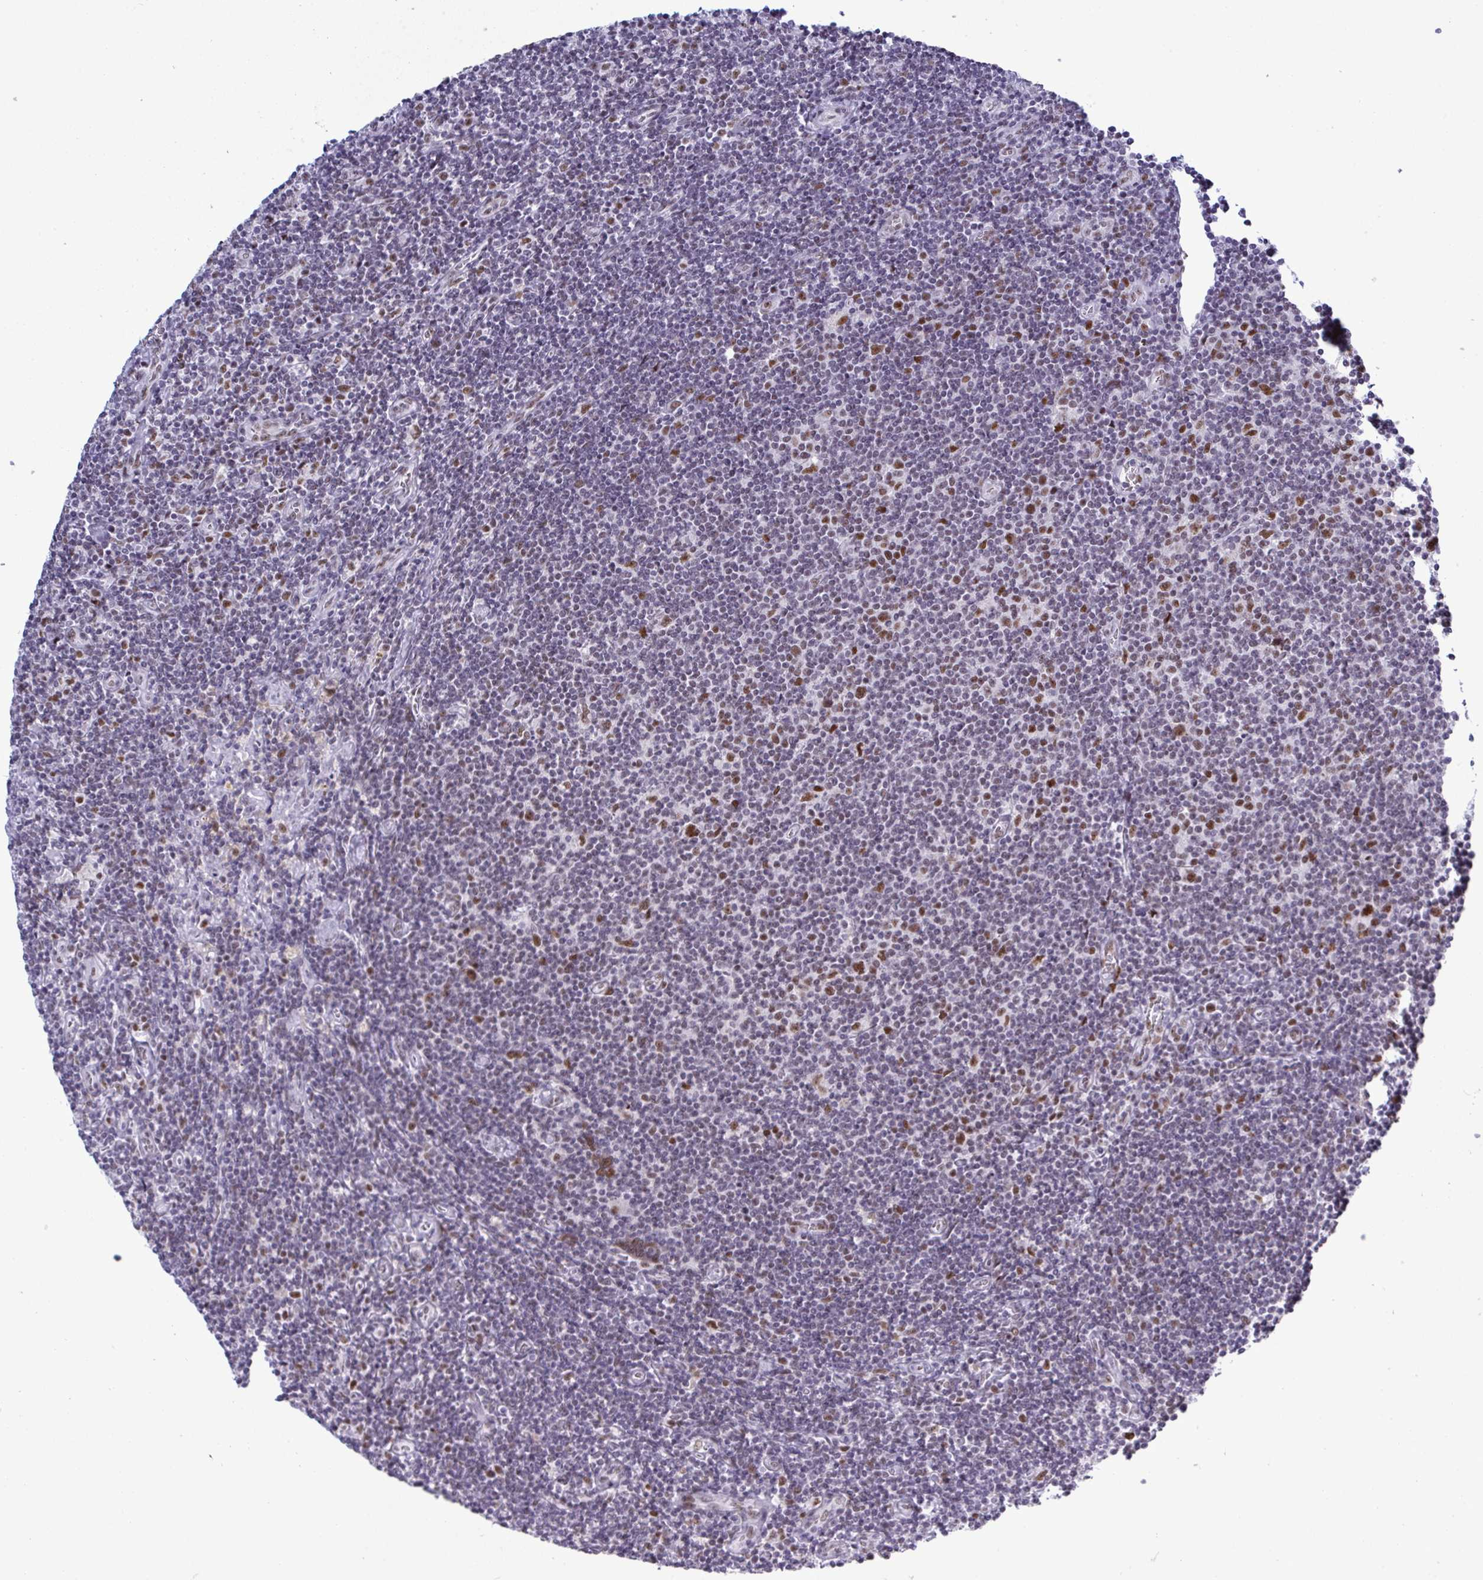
{"staining": {"intensity": "weak", "quantity": "25%-75%", "location": "nuclear"}, "tissue": "lymphoma", "cell_type": "Tumor cells", "image_type": "cancer", "snomed": [{"axis": "morphology", "description": "Hodgkin's disease, NOS"}, {"axis": "topography", "description": "Lymph node"}], "caption": "Hodgkin's disease stained for a protein displays weak nuclear positivity in tumor cells.", "gene": "PPP1R10", "patient": {"sex": "male", "age": 40}}